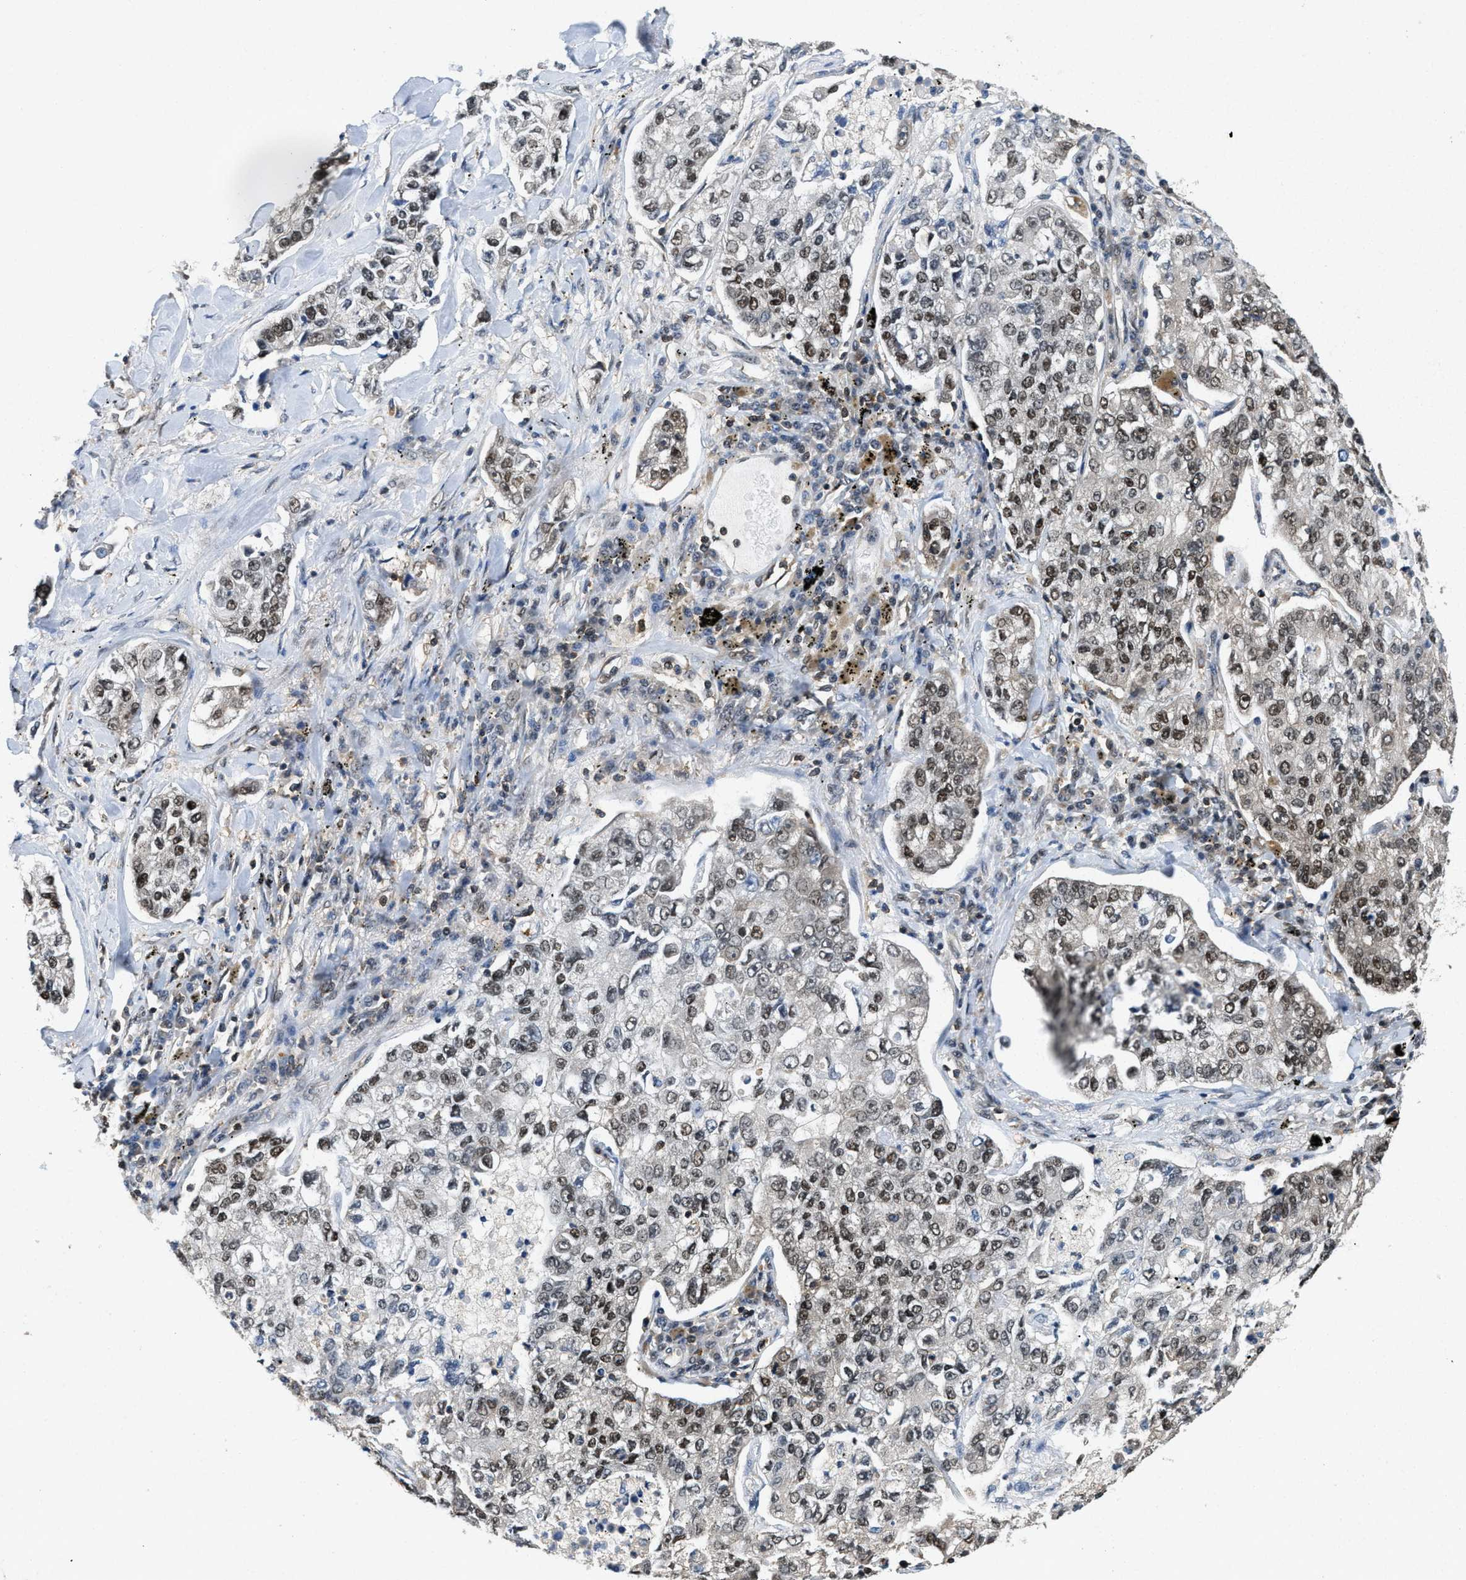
{"staining": {"intensity": "moderate", "quantity": "25%-75%", "location": "nuclear"}, "tissue": "lung cancer", "cell_type": "Tumor cells", "image_type": "cancer", "snomed": [{"axis": "morphology", "description": "Adenocarcinoma, NOS"}, {"axis": "topography", "description": "Lung"}], "caption": "Protein staining of adenocarcinoma (lung) tissue shows moderate nuclear staining in about 25%-75% of tumor cells. (DAB (3,3'-diaminobenzidine) IHC with brightfield microscopy, high magnification).", "gene": "ATF7IP", "patient": {"sex": "male", "age": 49}}